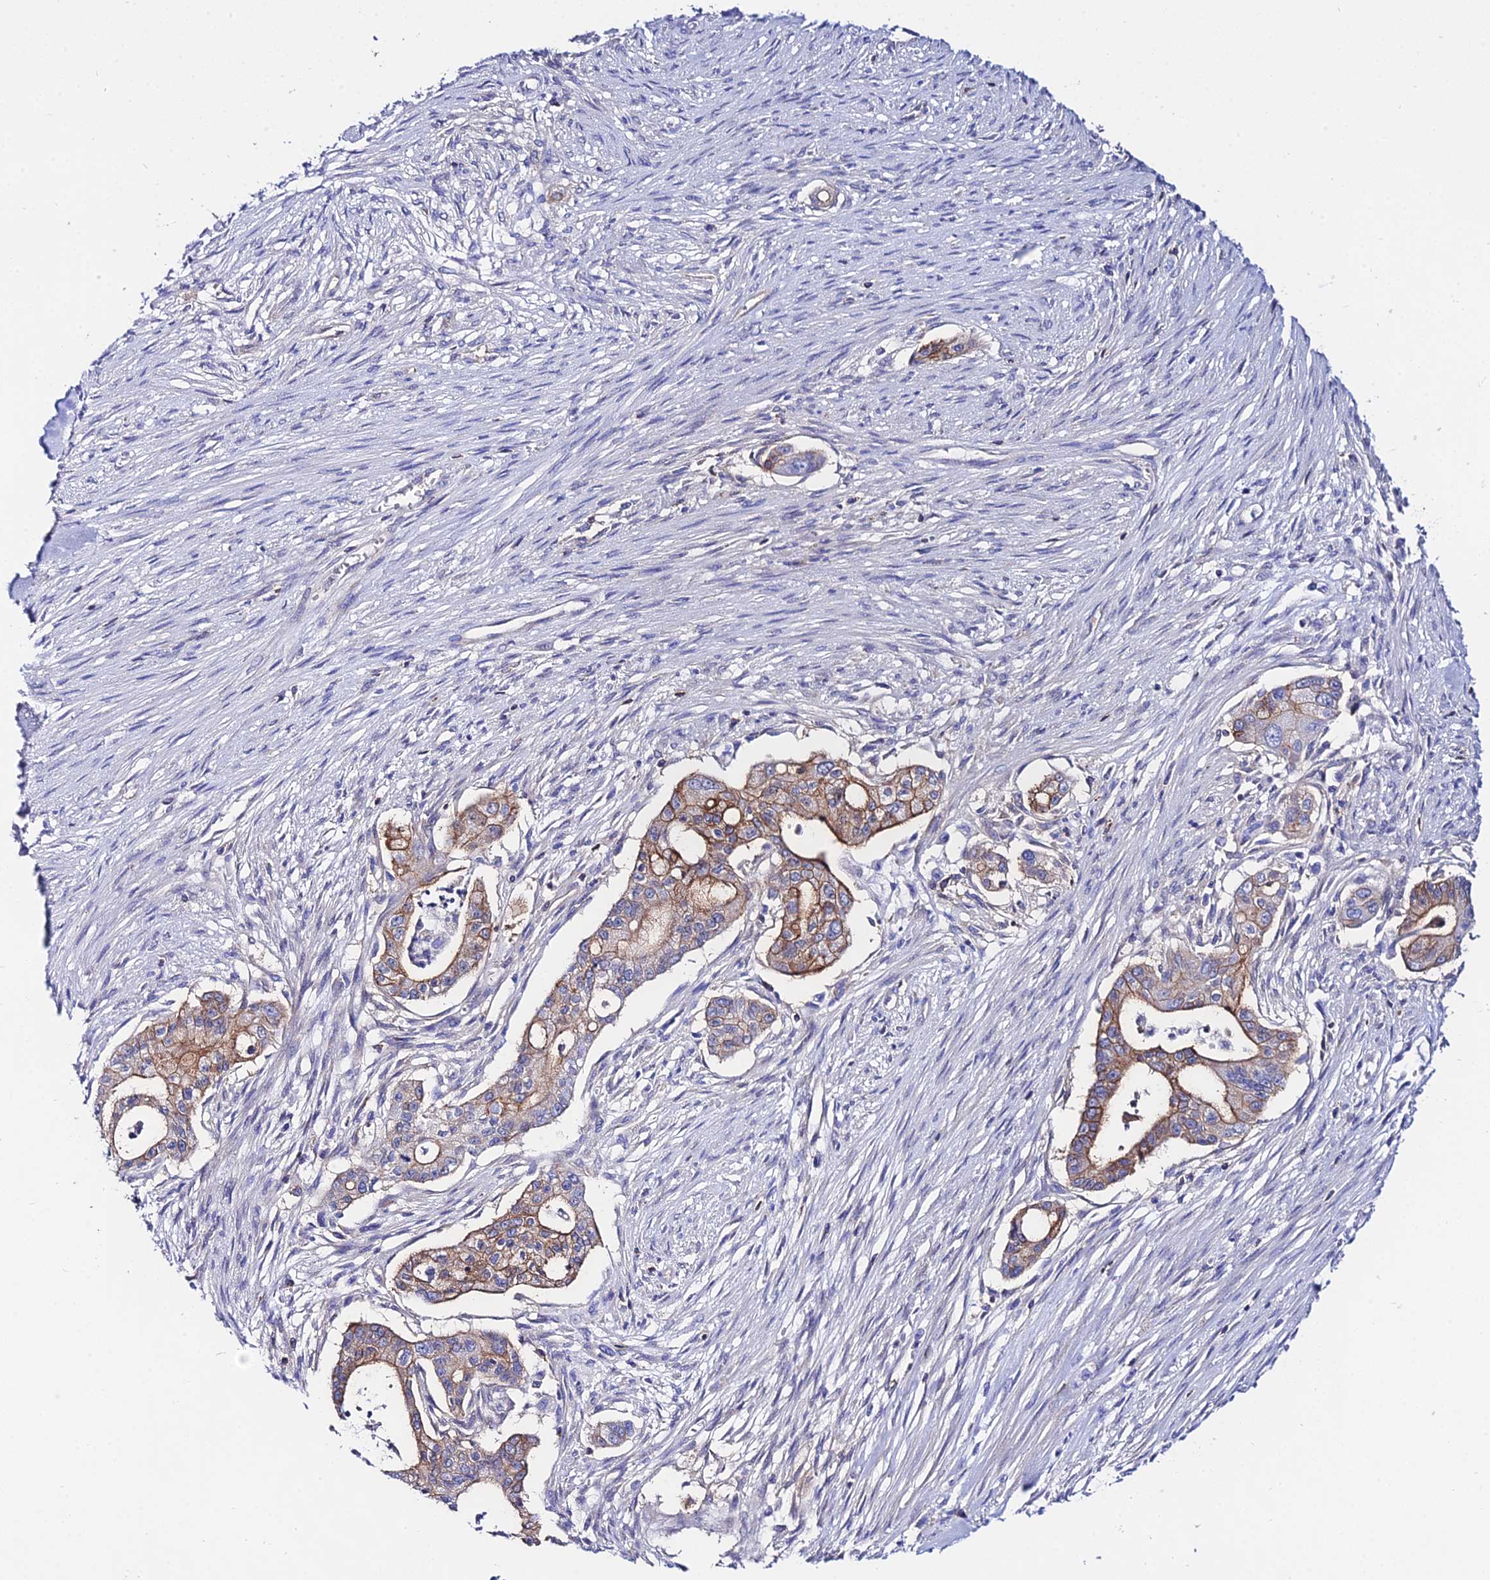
{"staining": {"intensity": "moderate", "quantity": ">75%", "location": "cytoplasmic/membranous"}, "tissue": "pancreatic cancer", "cell_type": "Tumor cells", "image_type": "cancer", "snomed": [{"axis": "morphology", "description": "Adenocarcinoma, NOS"}, {"axis": "topography", "description": "Pancreas"}], "caption": "Immunohistochemistry (DAB) staining of pancreatic adenocarcinoma exhibits moderate cytoplasmic/membranous protein positivity in approximately >75% of tumor cells.", "gene": "S100A16", "patient": {"sex": "male", "age": 46}}